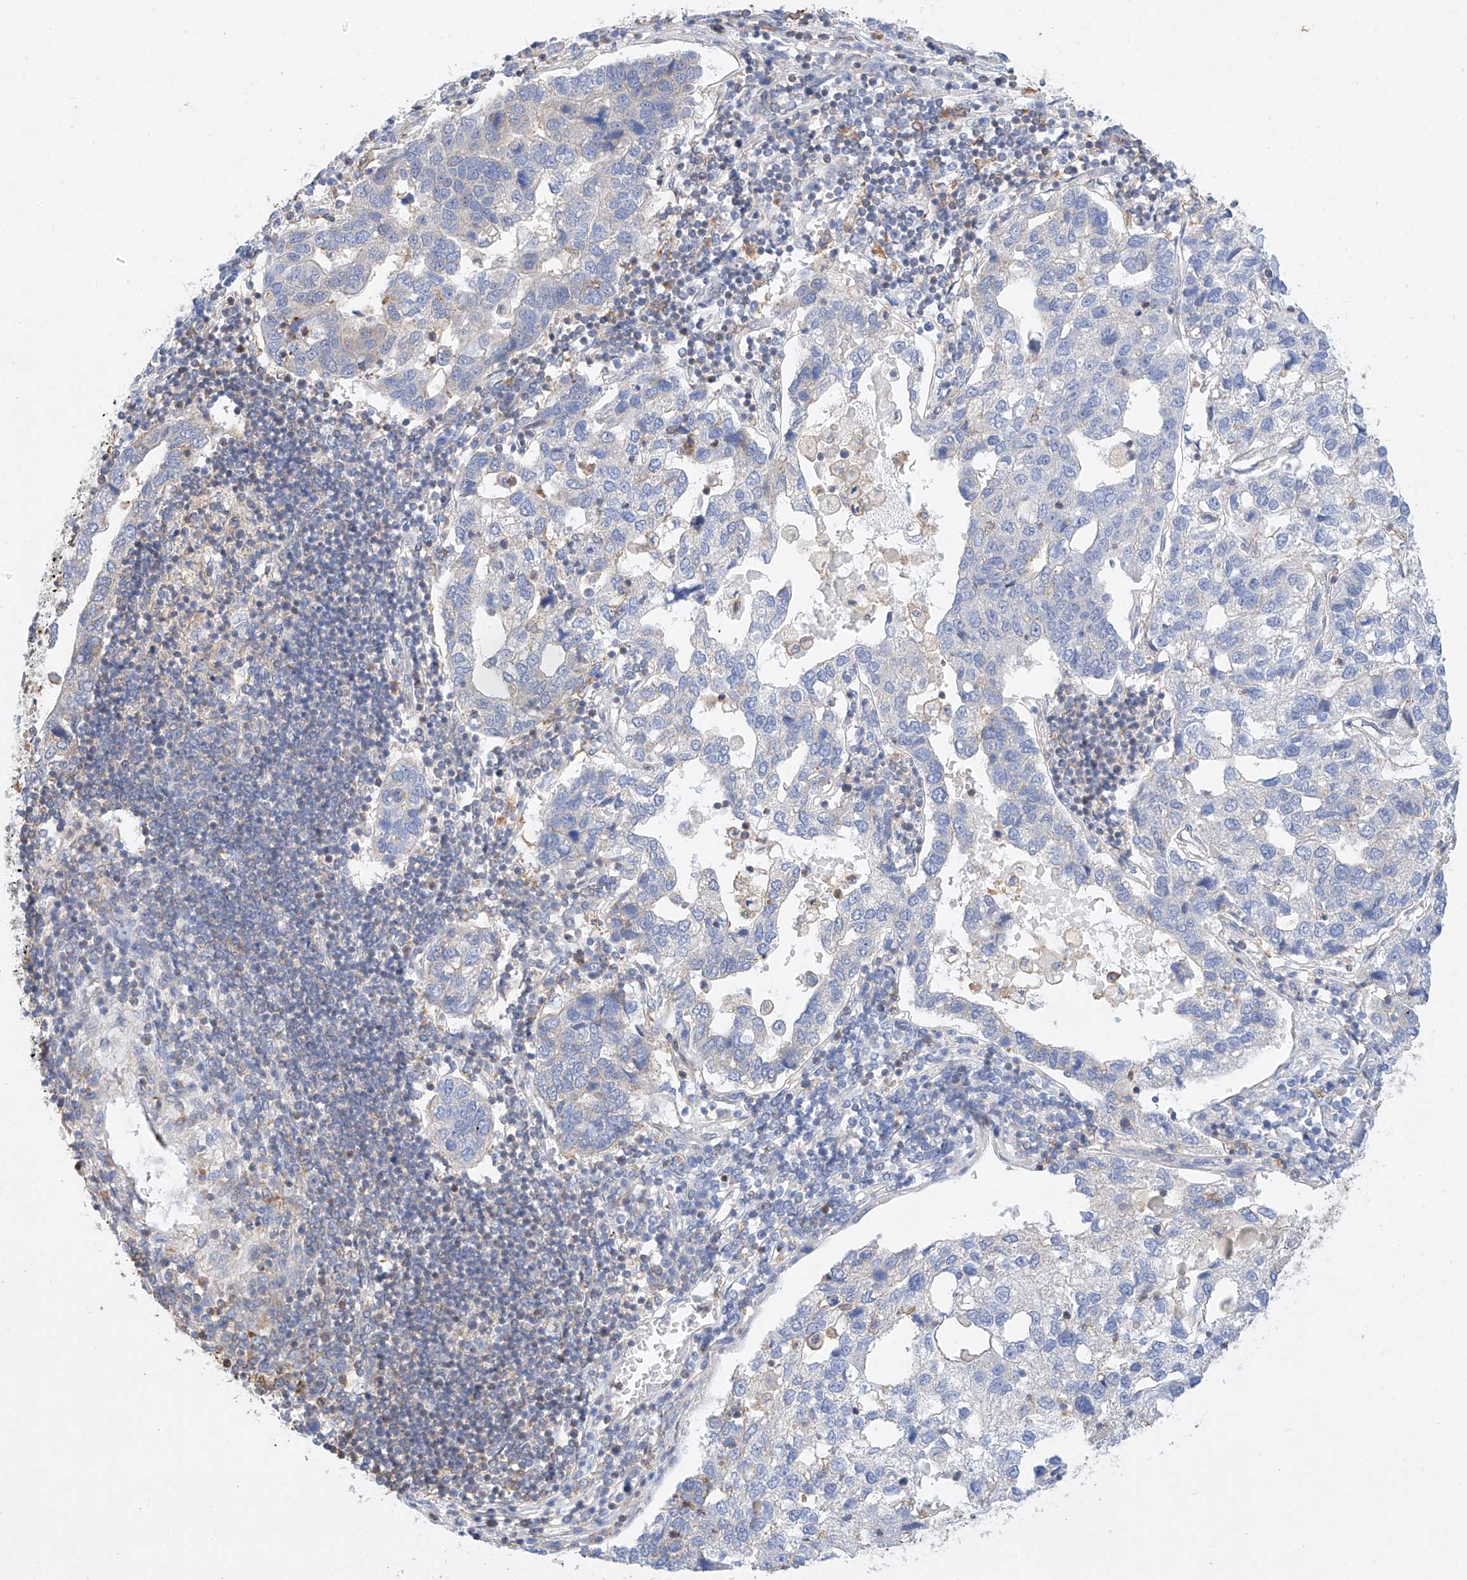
{"staining": {"intensity": "negative", "quantity": "none", "location": "none"}, "tissue": "pancreatic cancer", "cell_type": "Tumor cells", "image_type": "cancer", "snomed": [{"axis": "morphology", "description": "Adenocarcinoma, NOS"}, {"axis": "topography", "description": "Pancreas"}], "caption": "DAB (3,3'-diaminobenzidine) immunohistochemical staining of pancreatic cancer (adenocarcinoma) reveals no significant positivity in tumor cells.", "gene": "HDAC9", "patient": {"sex": "female", "age": 61}}